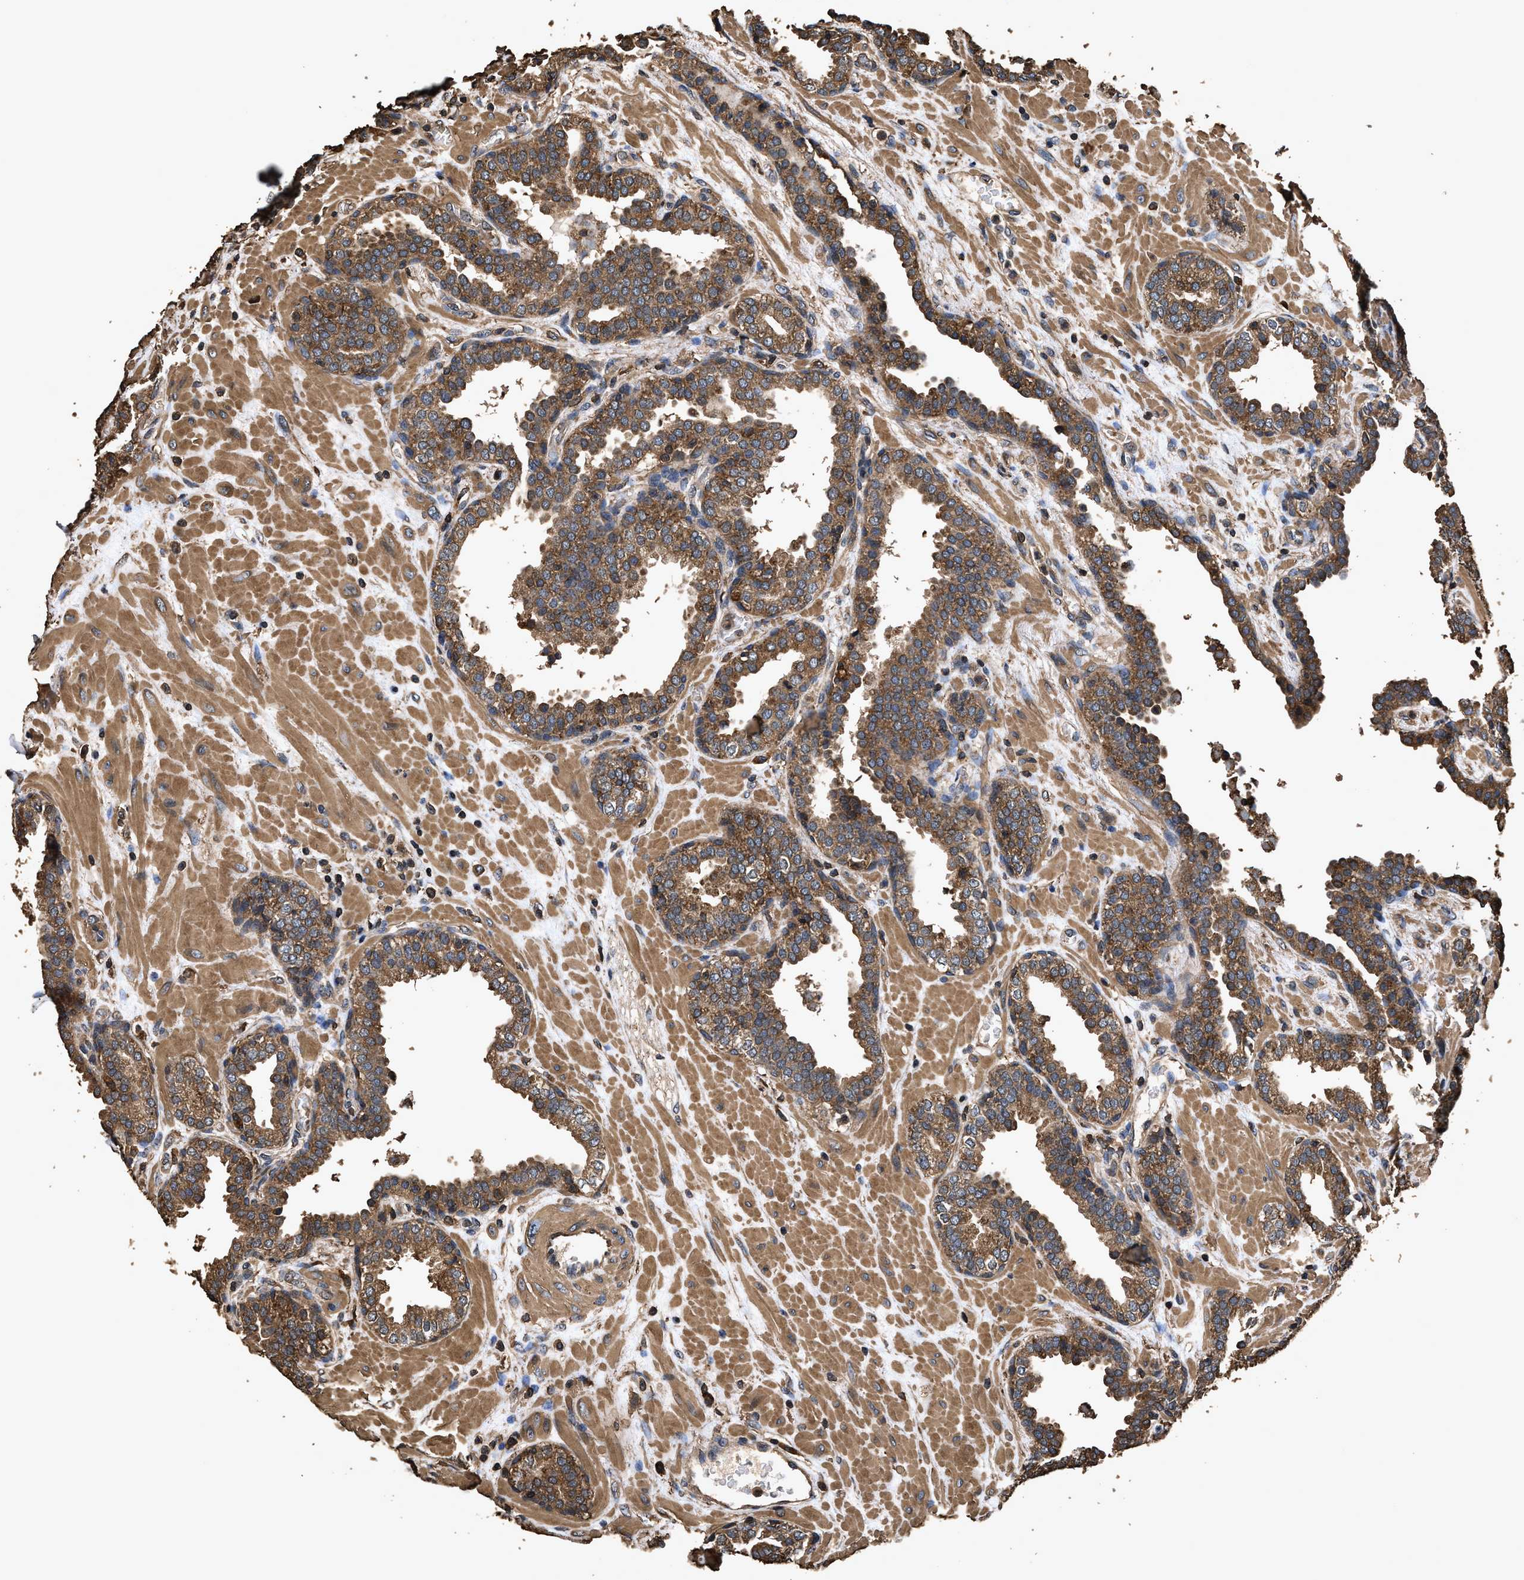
{"staining": {"intensity": "moderate", "quantity": ">75%", "location": "cytoplasmic/membranous"}, "tissue": "prostate", "cell_type": "Glandular cells", "image_type": "normal", "snomed": [{"axis": "morphology", "description": "Normal tissue, NOS"}, {"axis": "topography", "description": "Prostate"}], "caption": "Brown immunohistochemical staining in normal prostate demonstrates moderate cytoplasmic/membranous positivity in about >75% of glandular cells.", "gene": "ZMYND19", "patient": {"sex": "male", "age": 51}}